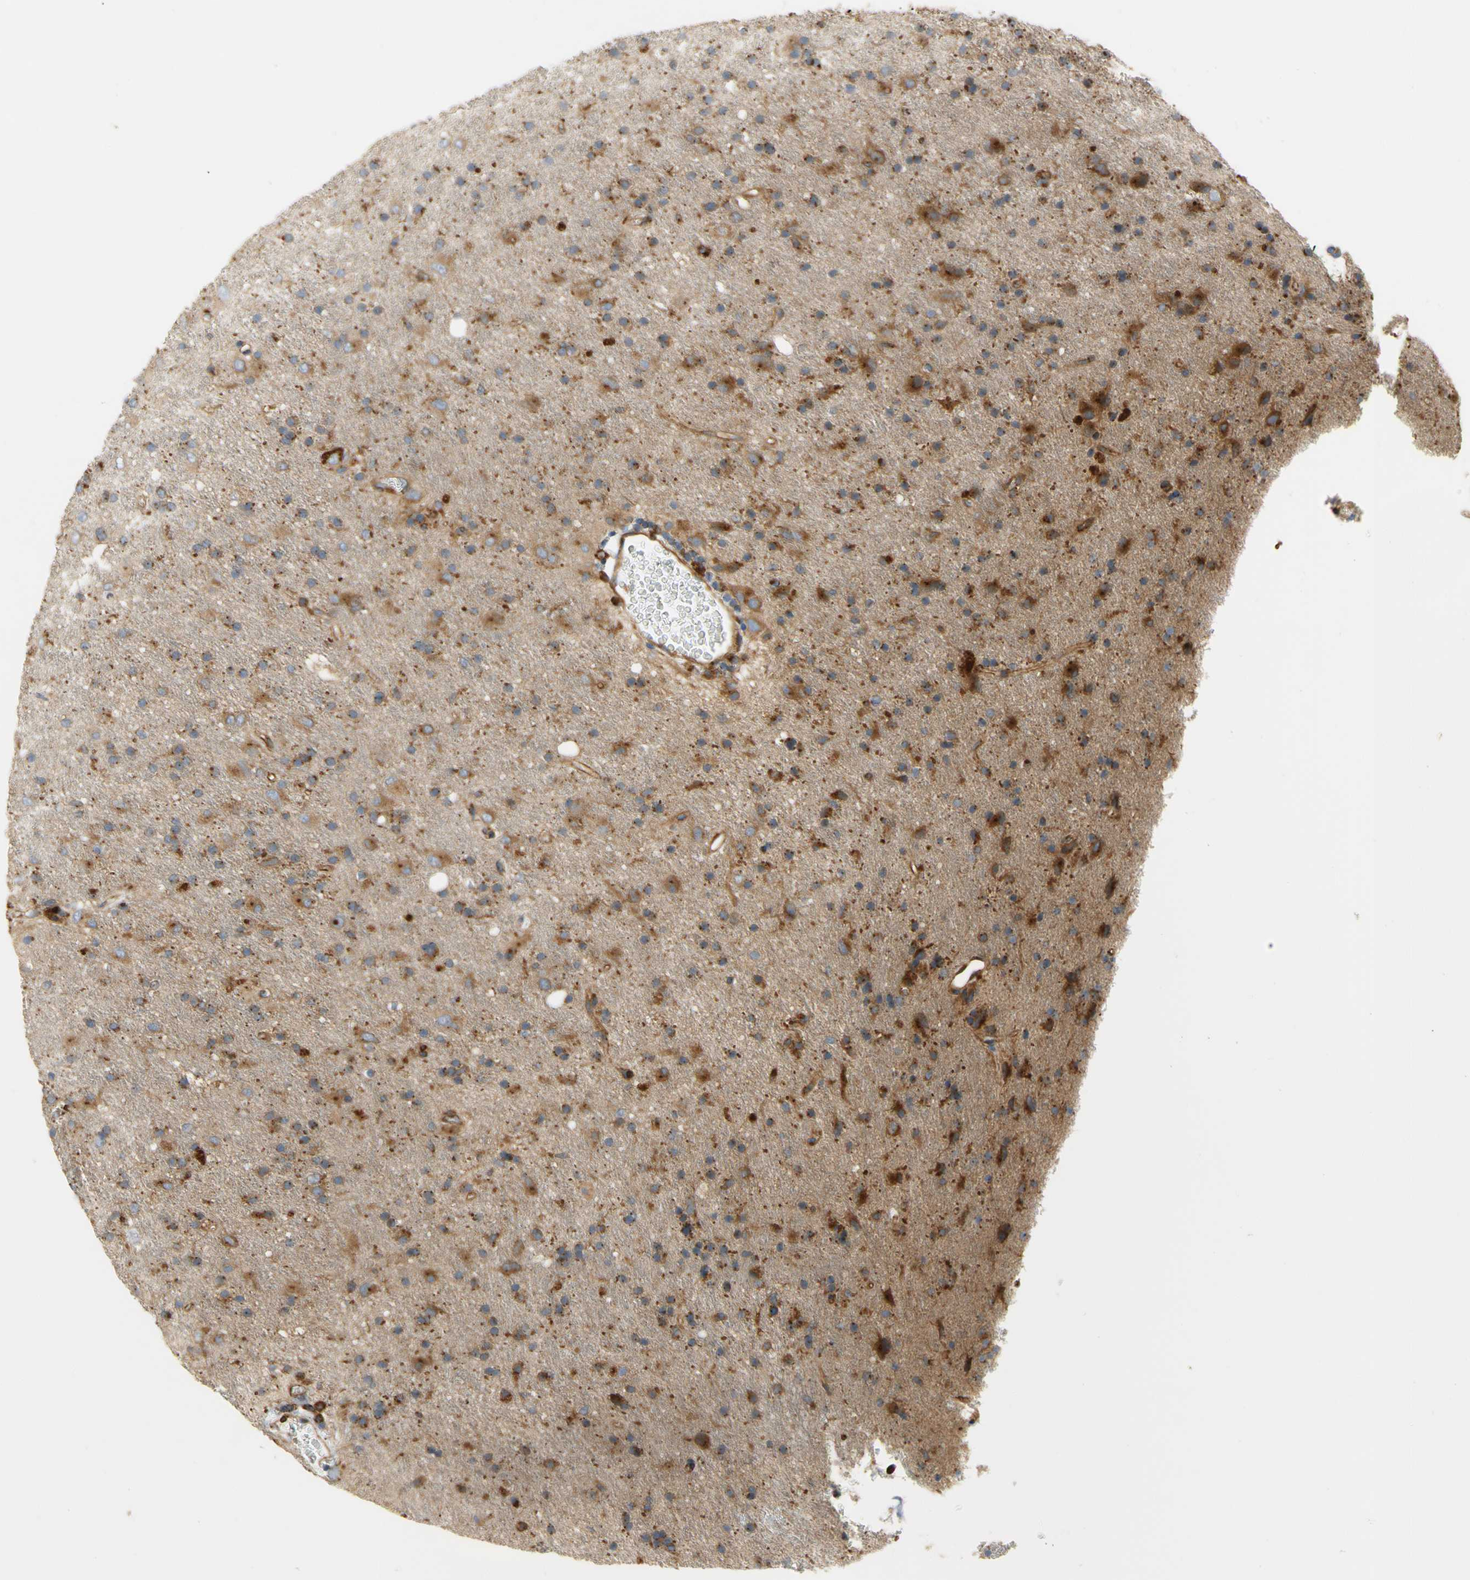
{"staining": {"intensity": "moderate", "quantity": "<25%", "location": "cytoplasmic/membranous"}, "tissue": "glioma", "cell_type": "Tumor cells", "image_type": "cancer", "snomed": [{"axis": "morphology", "description": "Glioma, malignant, Low grade"}, {"axis": "topography", "description": "Brain"}], "caption": "An IHC photomicrograph of neoplastic tissue is shown. Protein staining in brown shows moderate cytoplasmic/membranous positivity in malignant low-grade glioma within tumor cells. Nuclei are stained in blue.", "gene": "TUBG2", "patient": {"sex": "male", "age": 77}}